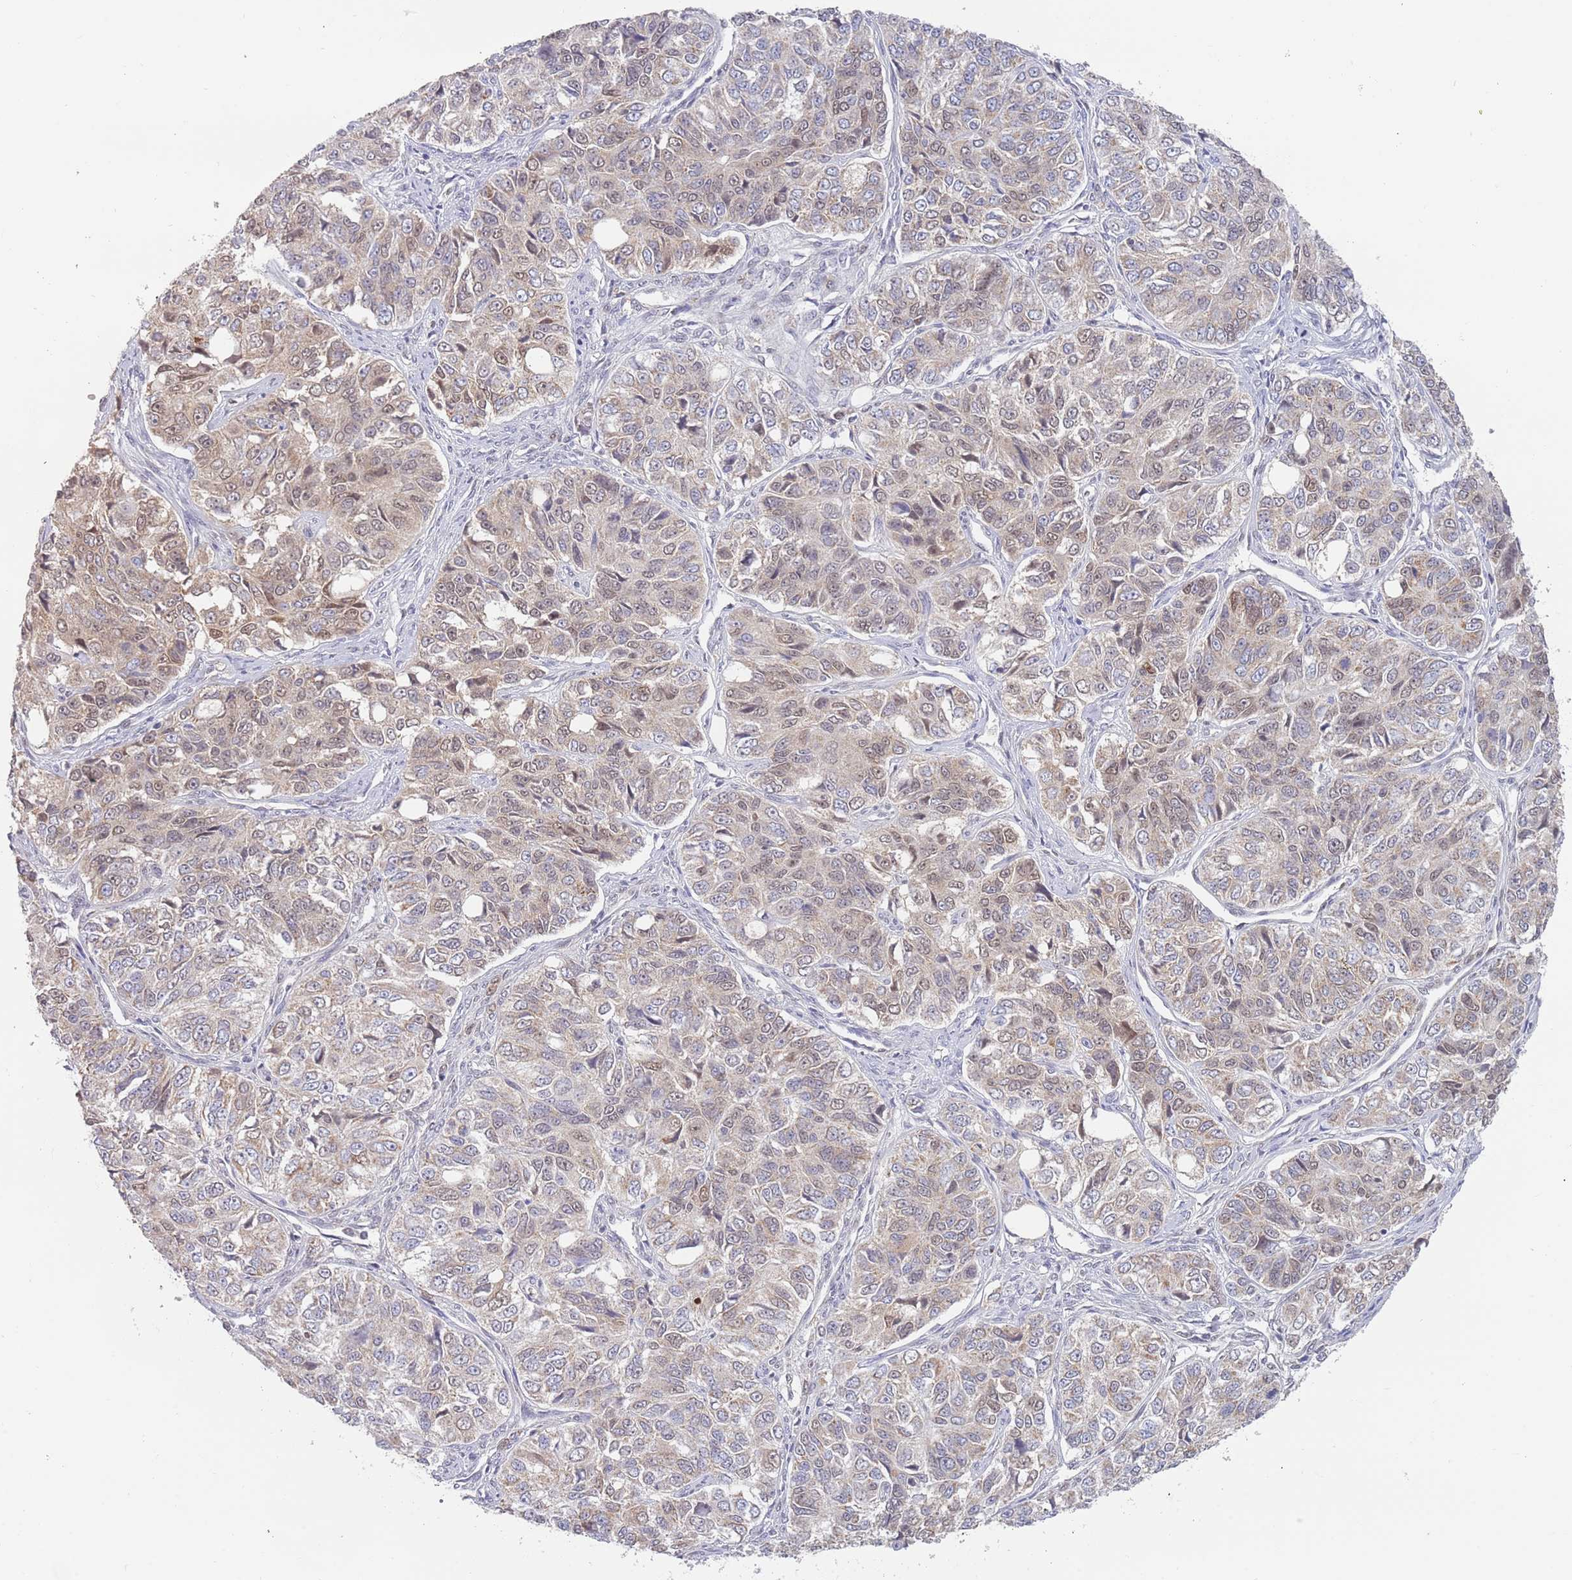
{"staining": {"intensity": "weak", "quantity": "25%-75%", "location": "cytoplasmic/membranous,nuclear"}, "tissue": "ovarian cancer", "cell_type": "Tumor cells", "image_type": "cancer", "snomed": [{"axis": "morphology", "description": "Carcinoma, endometroid"}, {"axis": "topography", "description": "Ovary"}], "caption": "Immunohistochemical staining of human endometroid carcinoma (ovarian) displays low levels of weak cytoplasmic/membranous and nuclear protein positivity in about 25%-75% of tumor cells.", "gene": "TIMM13", "patient": {"sex": "female", "age": 51}}